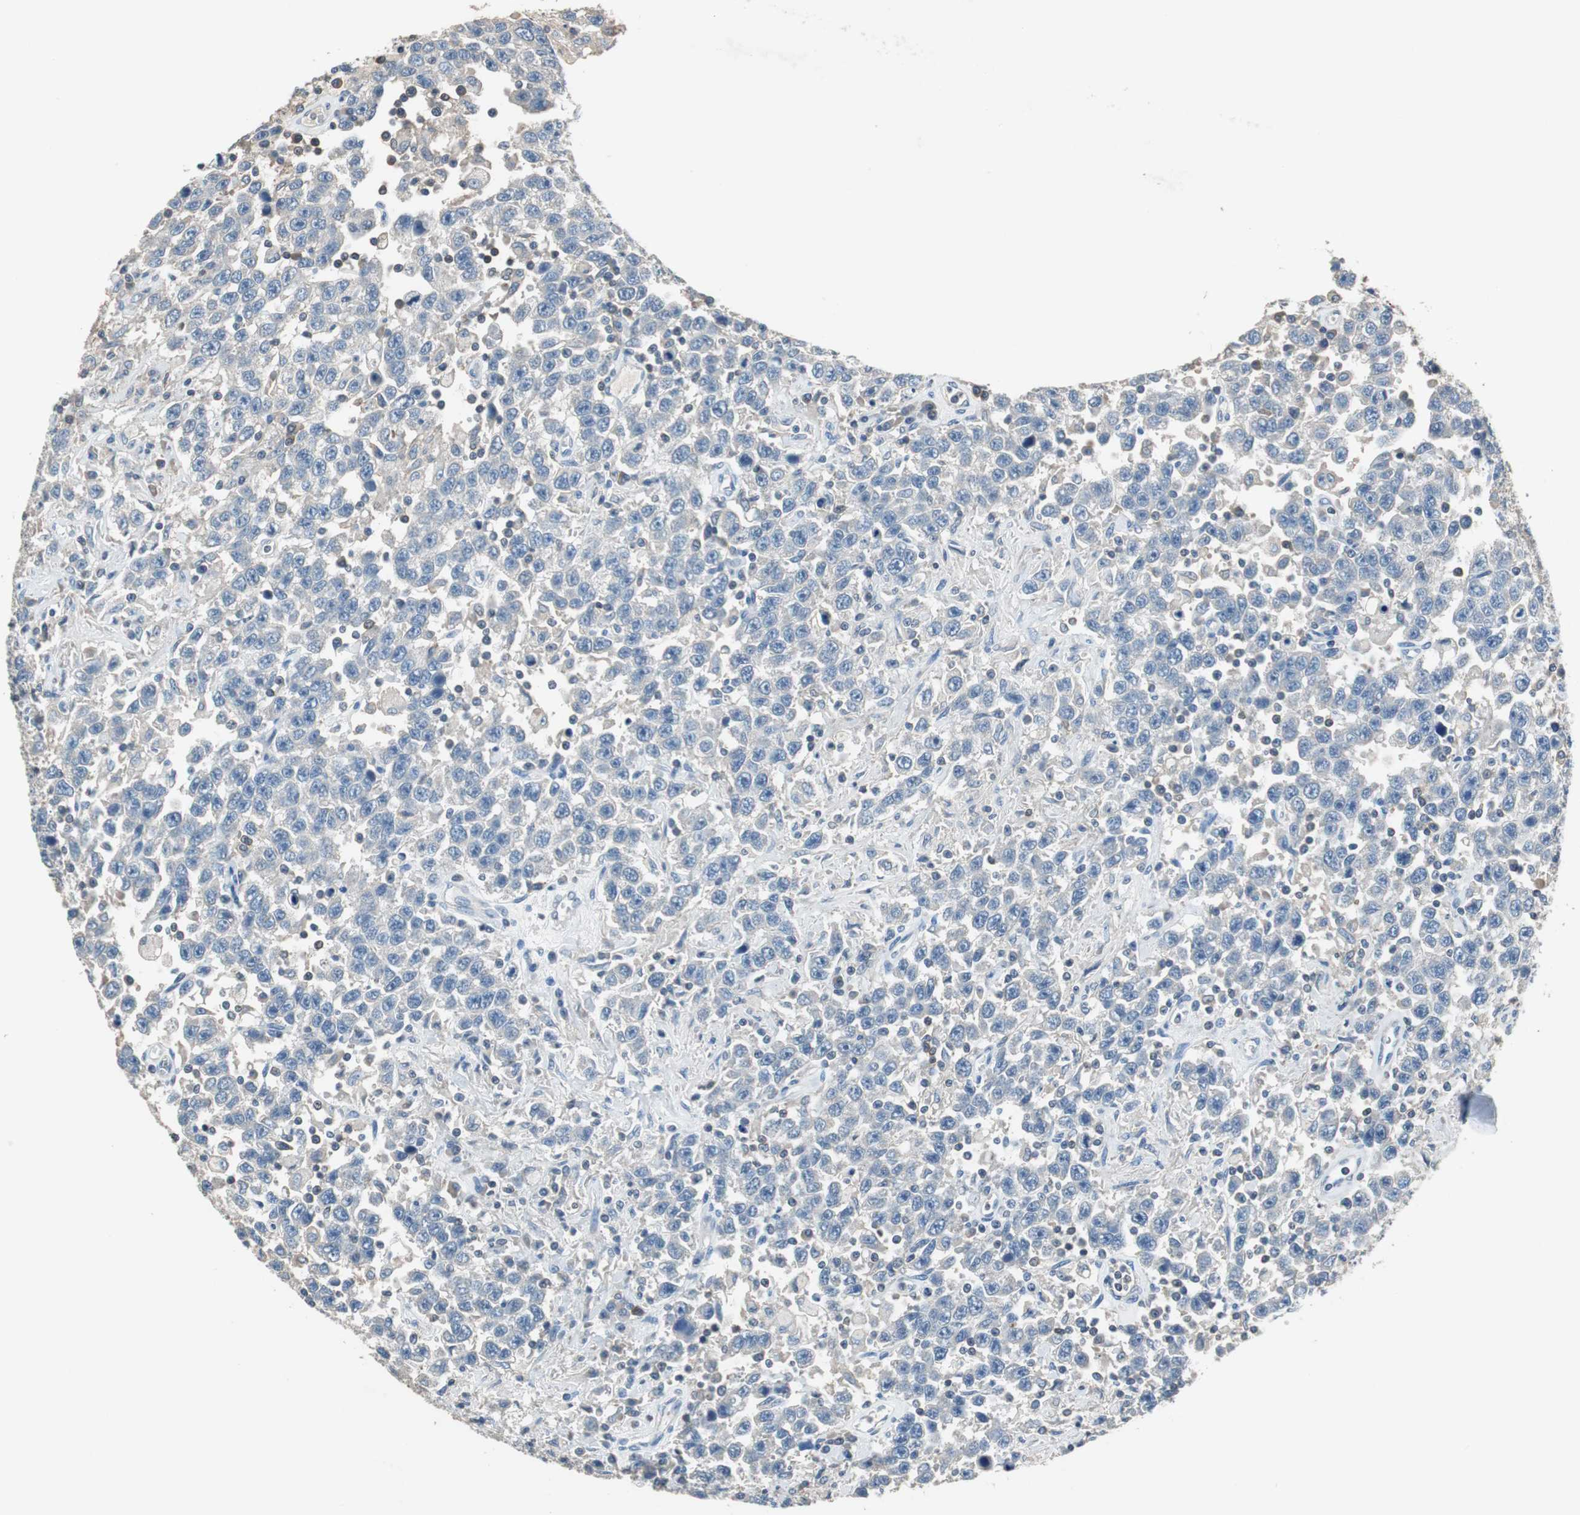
{"staining": {"intensity": "negative", "quantity": "none", "location": "none"}, "tissue": "testis cancer", "cell_type": "Tumor cells", "image_type": "cancer", "snomed": [{"axis": "morphology", "description": "Seminoma, NOS"}, {"axis": "topography", "description": "Testis"}], "caption": "High magnification brightfield microscopy of testis cancer (seminoma) stained with DAB (brown) and counterstained with hematoxylin (blue): tumor cells show no significant expression.", "gene": "PRKCA", "patient": {"sex": "male", "age": 41}}